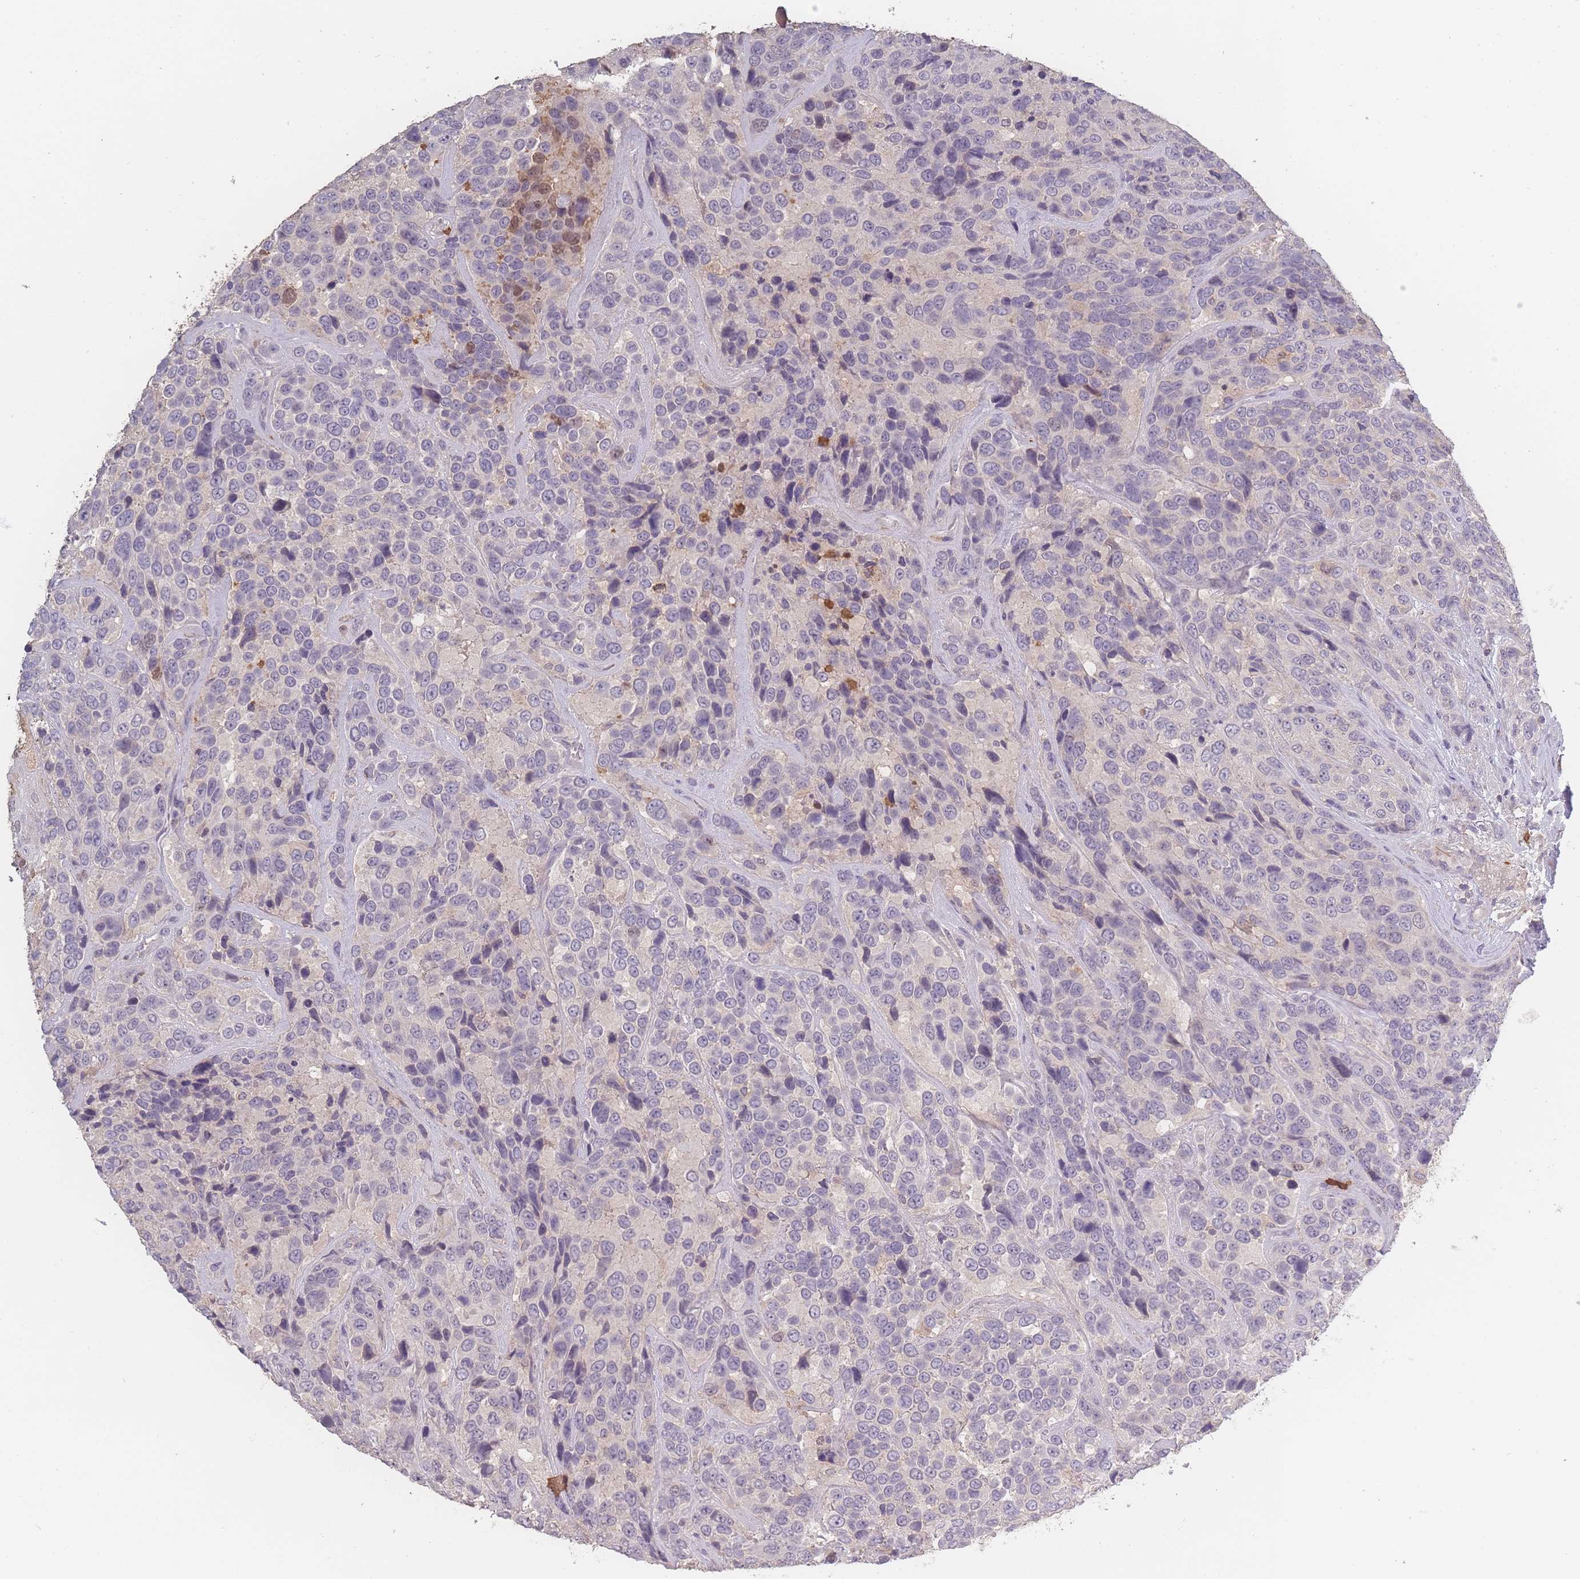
{"staining": {"intensity": "negative", "quantity": "none", "location": "none"}, "tissue": "urothelial cancer", "cell_type": "Tumor cells", "image_type": "cancer", "snomed": [{"axis": "morphology", "description": "Urothelial carcinoma, High grade"}, {"axis": "topography", "description": "Urinary bladder"}], "caption": "An IHC image of high-grade urothelial carcinoma is shown. There is no staining in tumor cells of high-grade urothelial carcinoma.", "gene": "BST1", "patient": {"sex": "female", "age": 70}}